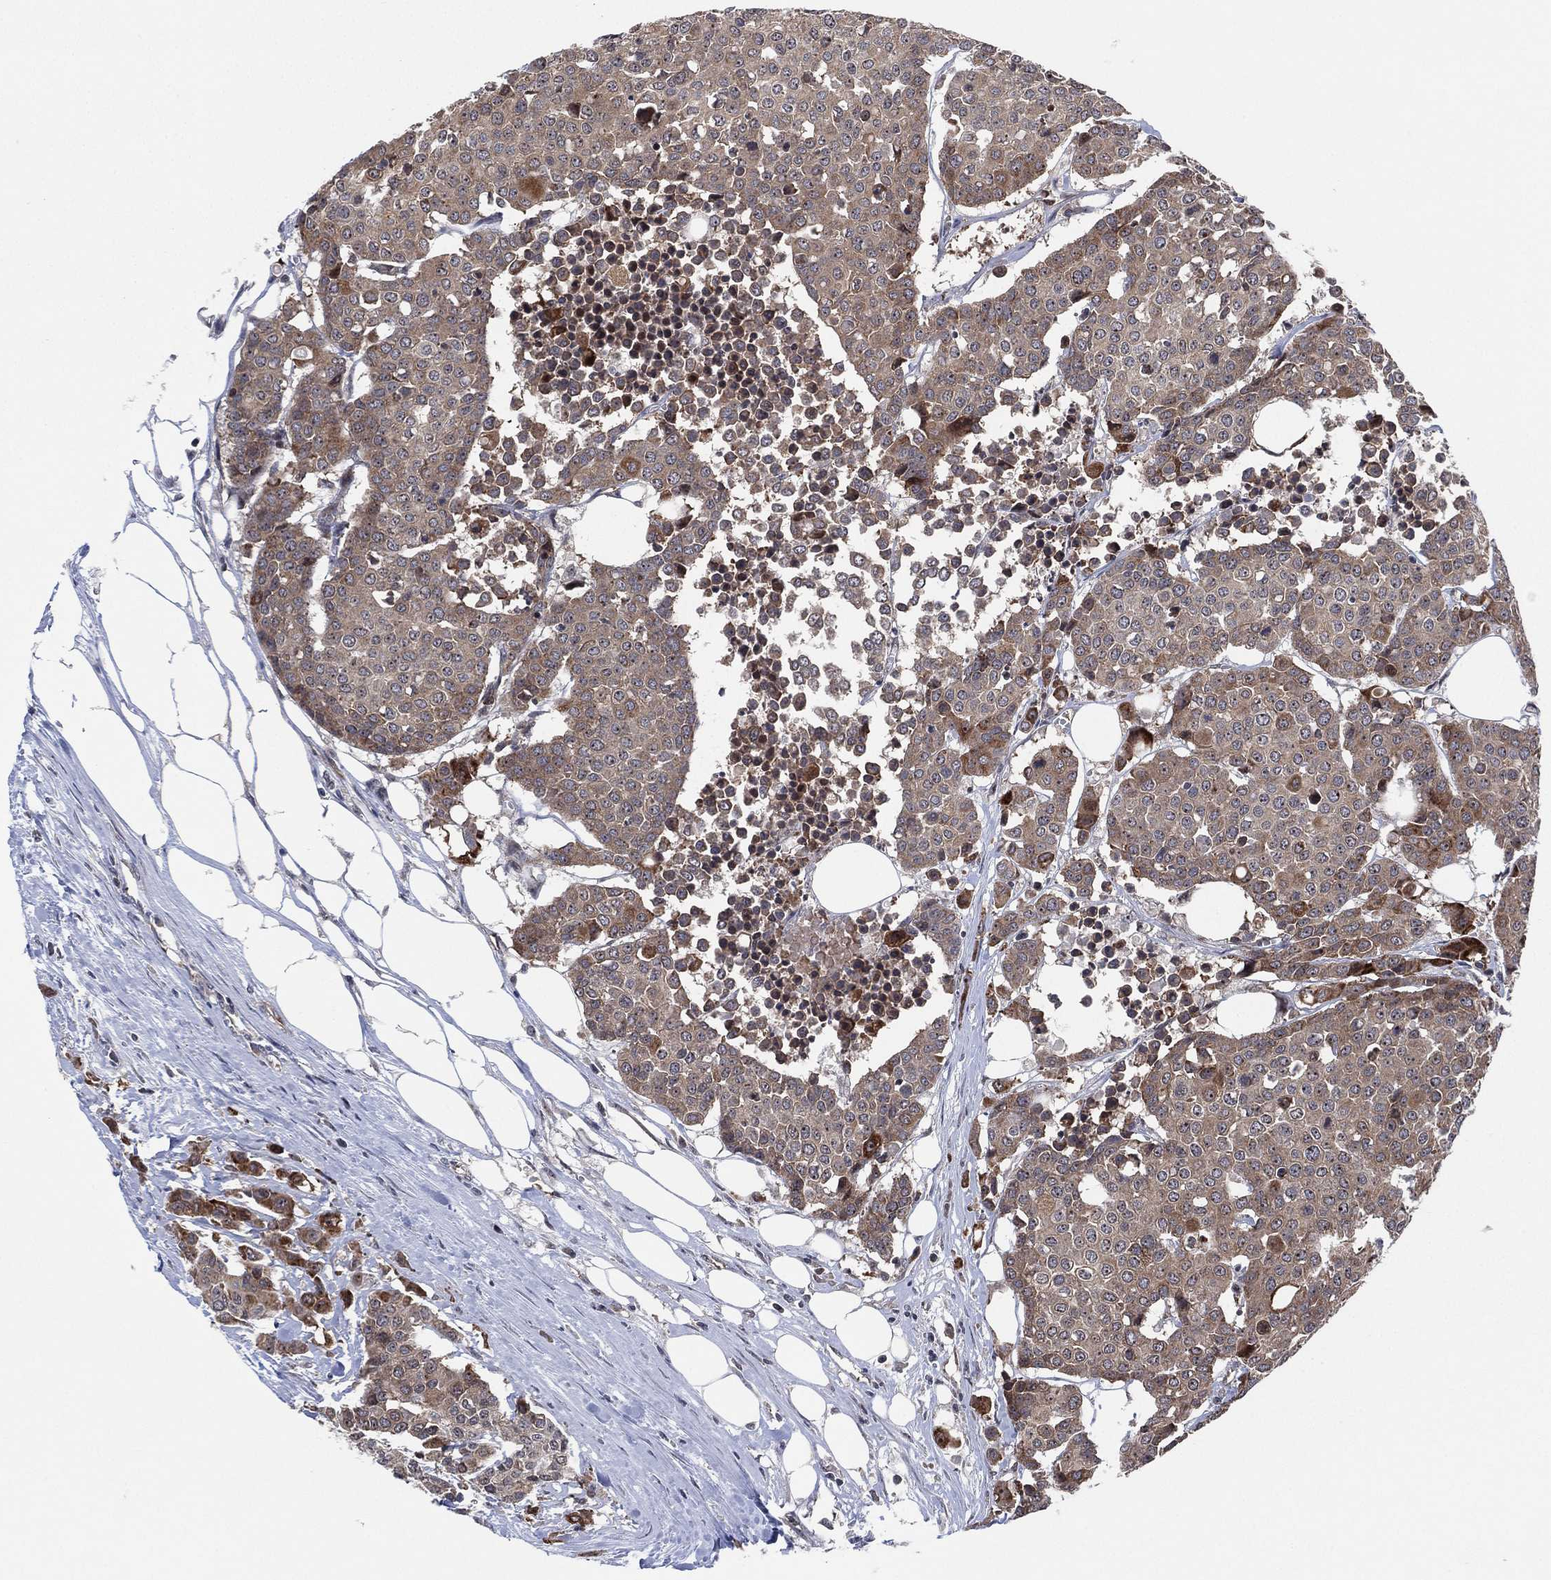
{"staining": {"intensity": "weak", "quantity": "<25%", "location": "cytoplasmic/membranous"}, "tissue": "carcinoid", "cell_type": "Tumor cells", "image_type": "cancer", "snomed": [{"axis": "morphology", "description": "Carcinoid, malignant, NOS"}, {"axis": "topography", "description": "Colon"}], "caption": "The photomicrograph reveals no staining of tumor cells in carcinoid (malignant).", "gene": "TMCO1", "patient": {"sex": "male", "age": 81}}